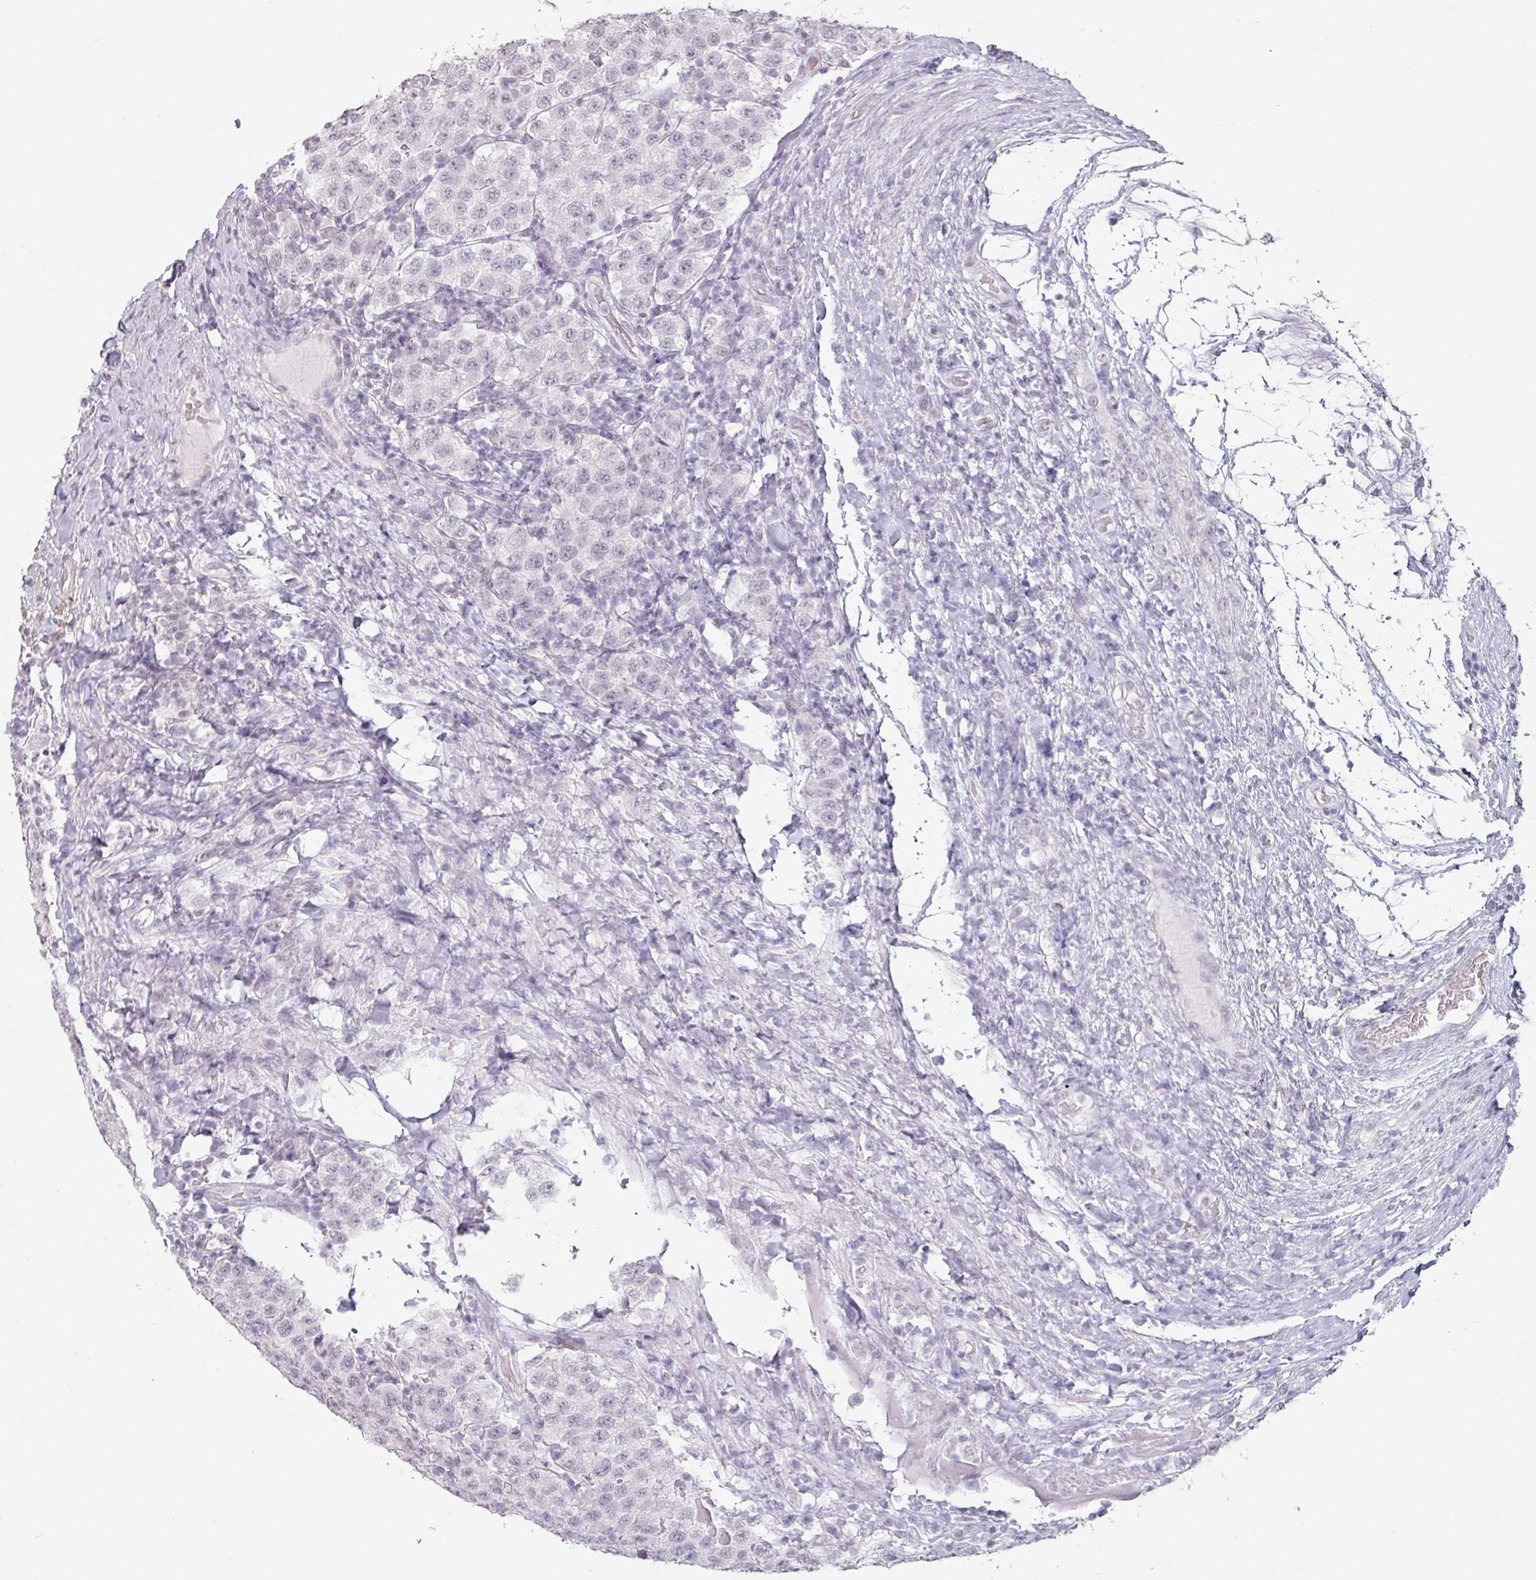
{"staining": {"intensity": "negative", "quantity": "none", "location": "none"}, "tissue": "testis cancer", "cell_type": "Tumor cells", "image_type": "cancer", "snomed": [{"axis": "morphology", "description": "Seminoma, NOS"}, {"axis": "topography", "description": "Testis"}], "caption": "There is no significant positivity in tumor cells of seminoma (testis).", "gene": "SPRR1A", "patient": {"sex": "male", "age": 34}}